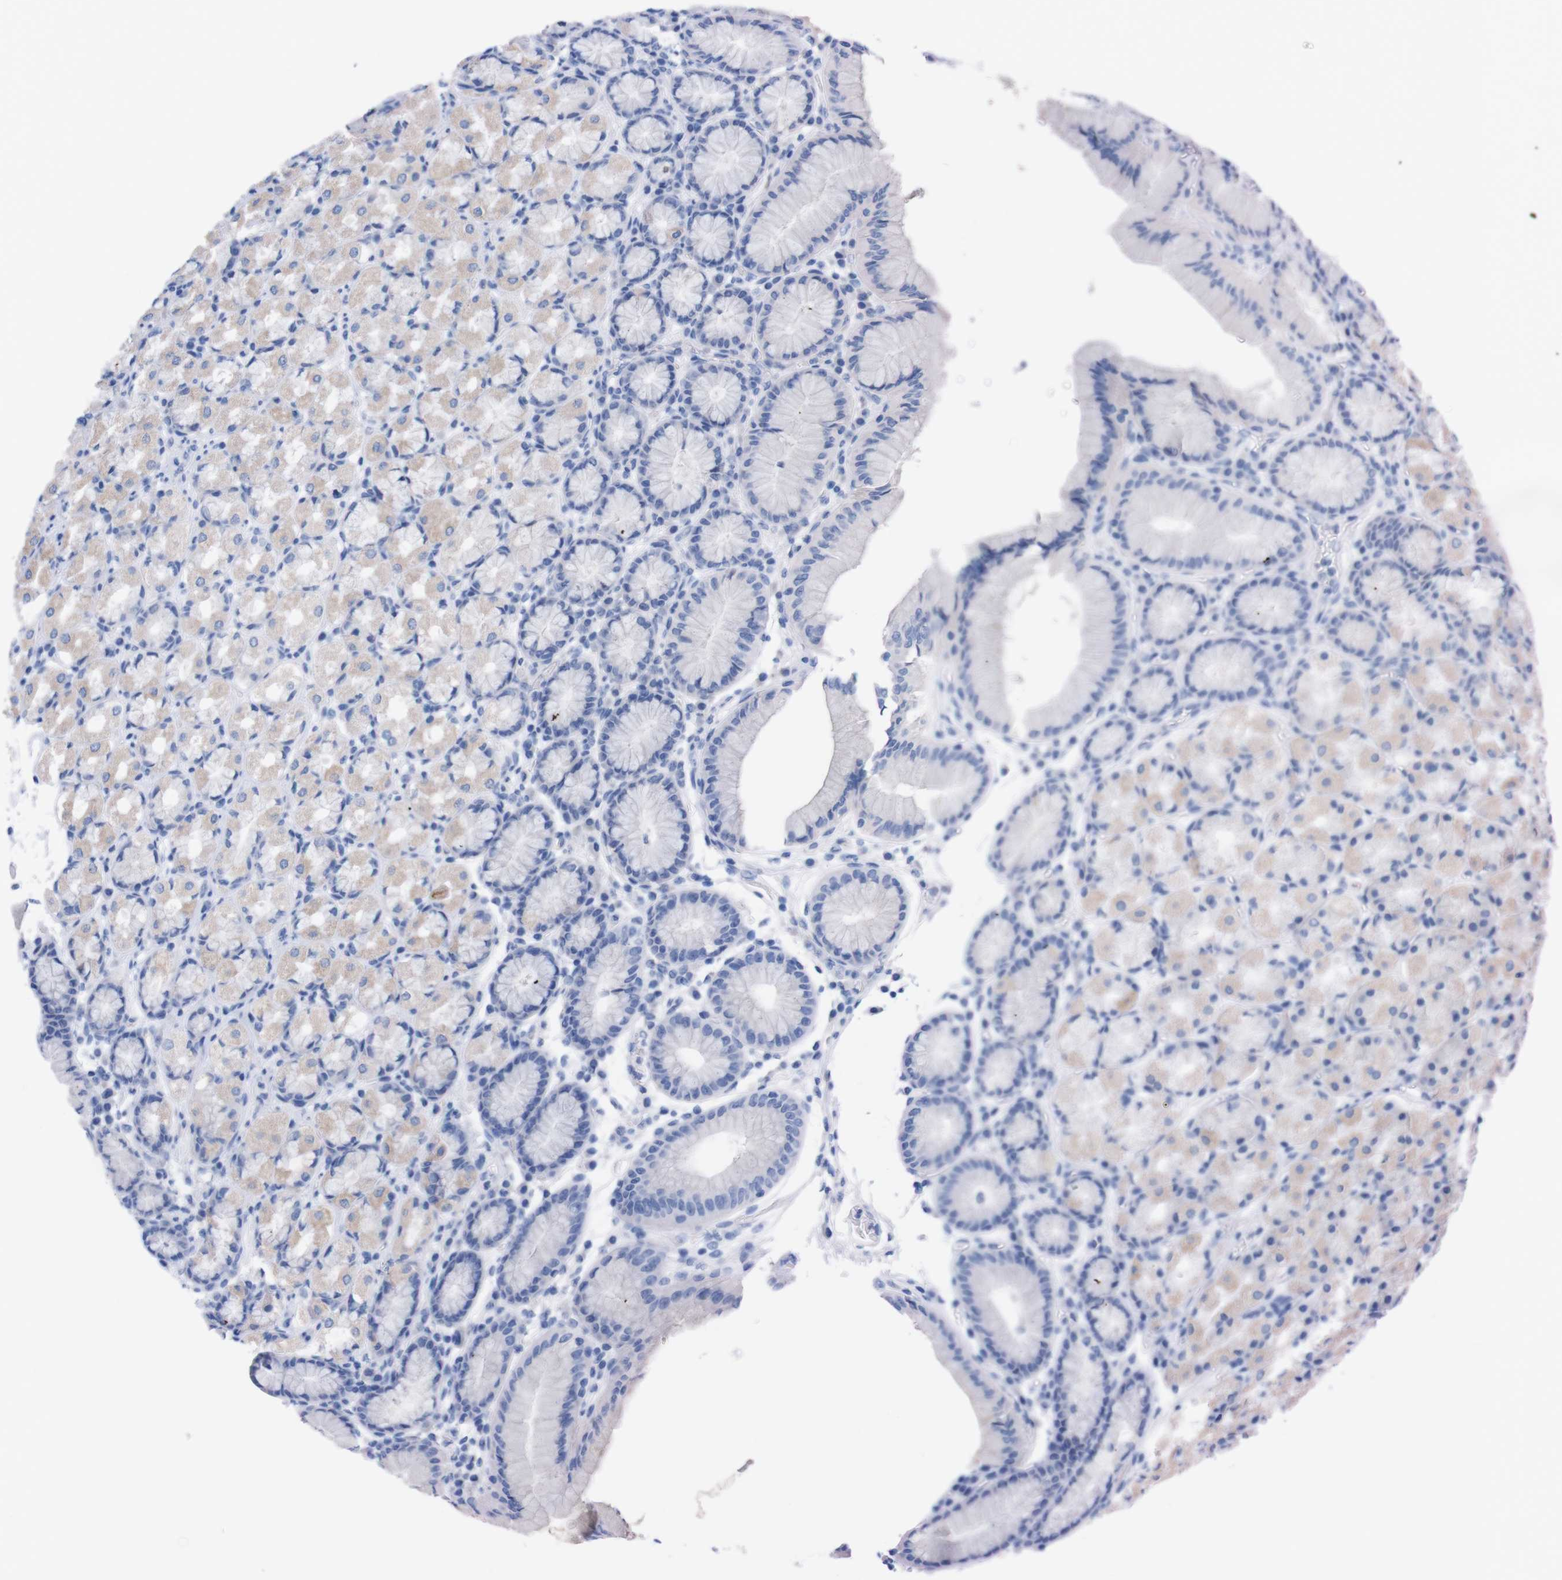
{"staining": {"intensity": "negative", "quantity": "none", "location": "none"}, "tissue": "stomach", "cell_type": "Glandular cells", "image_type": "normal", "snomed": [{"axis": "morphology", "description": "Normal tissue, NOS"}, {"axis": "topography", "description": "Stomach, upper"}], "caption": "There is no significant positivity in glandular cells of stomach. (Immunohistochemistry (ihc), brightfield microscopy, high magnification).", "gene": "TMEM243", "patient": {"sex": "male", "age": 68}}